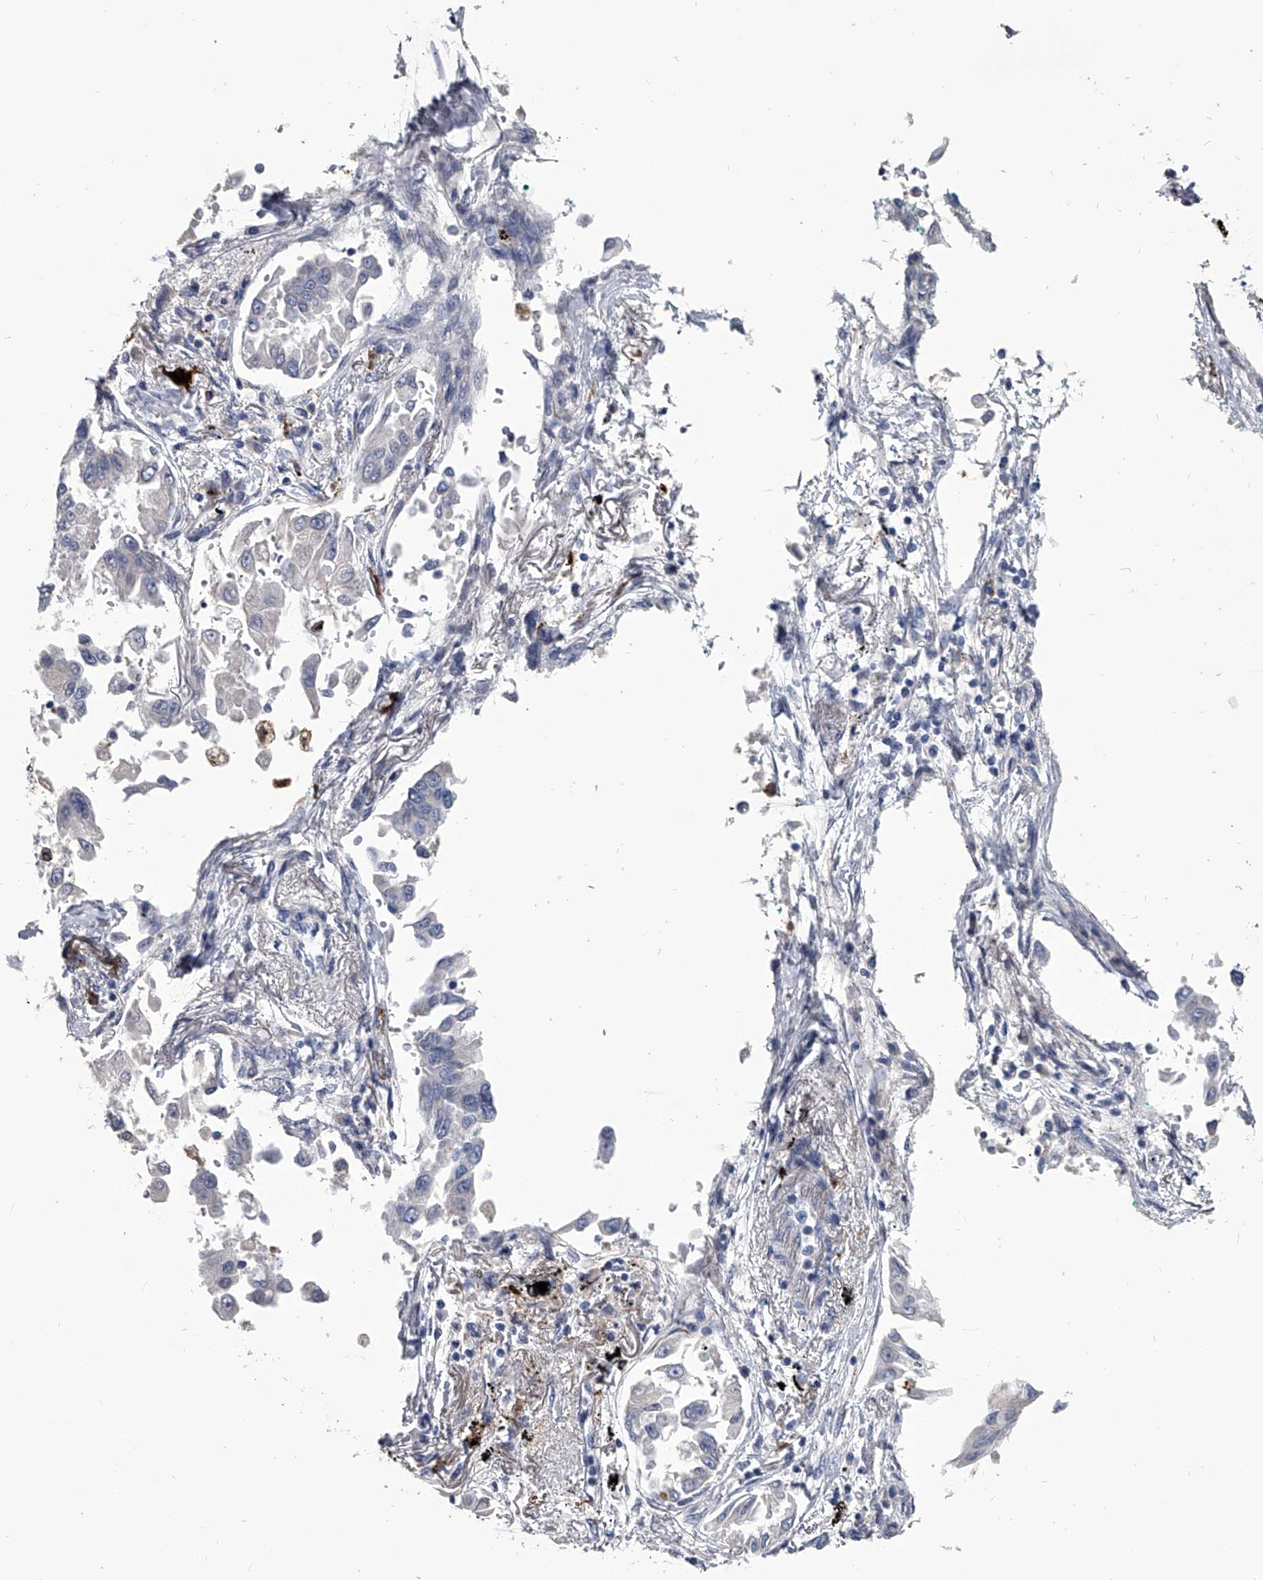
{"staining": {"intensity": "negative", "quantity": "none", "location": "none"}, "tissue": "lung cancer", "cell_type": "Tumor cells", "image_type": "cancer", "snomed": [{"axis": "morphology", "description": "Adenocarcinoma, NOS"}, {"axis": "topography", "description": "Lung"}], "caption": "Immunohistochemistry histopathology image of neoplastic tissue: lung adenocarcinoma stained with DAB (3,3'-diaminobenzidine) shows no significant protein staining in tumor cells.", "gene": "SPP1", "patient": {"sex": "female", "age": 67}}